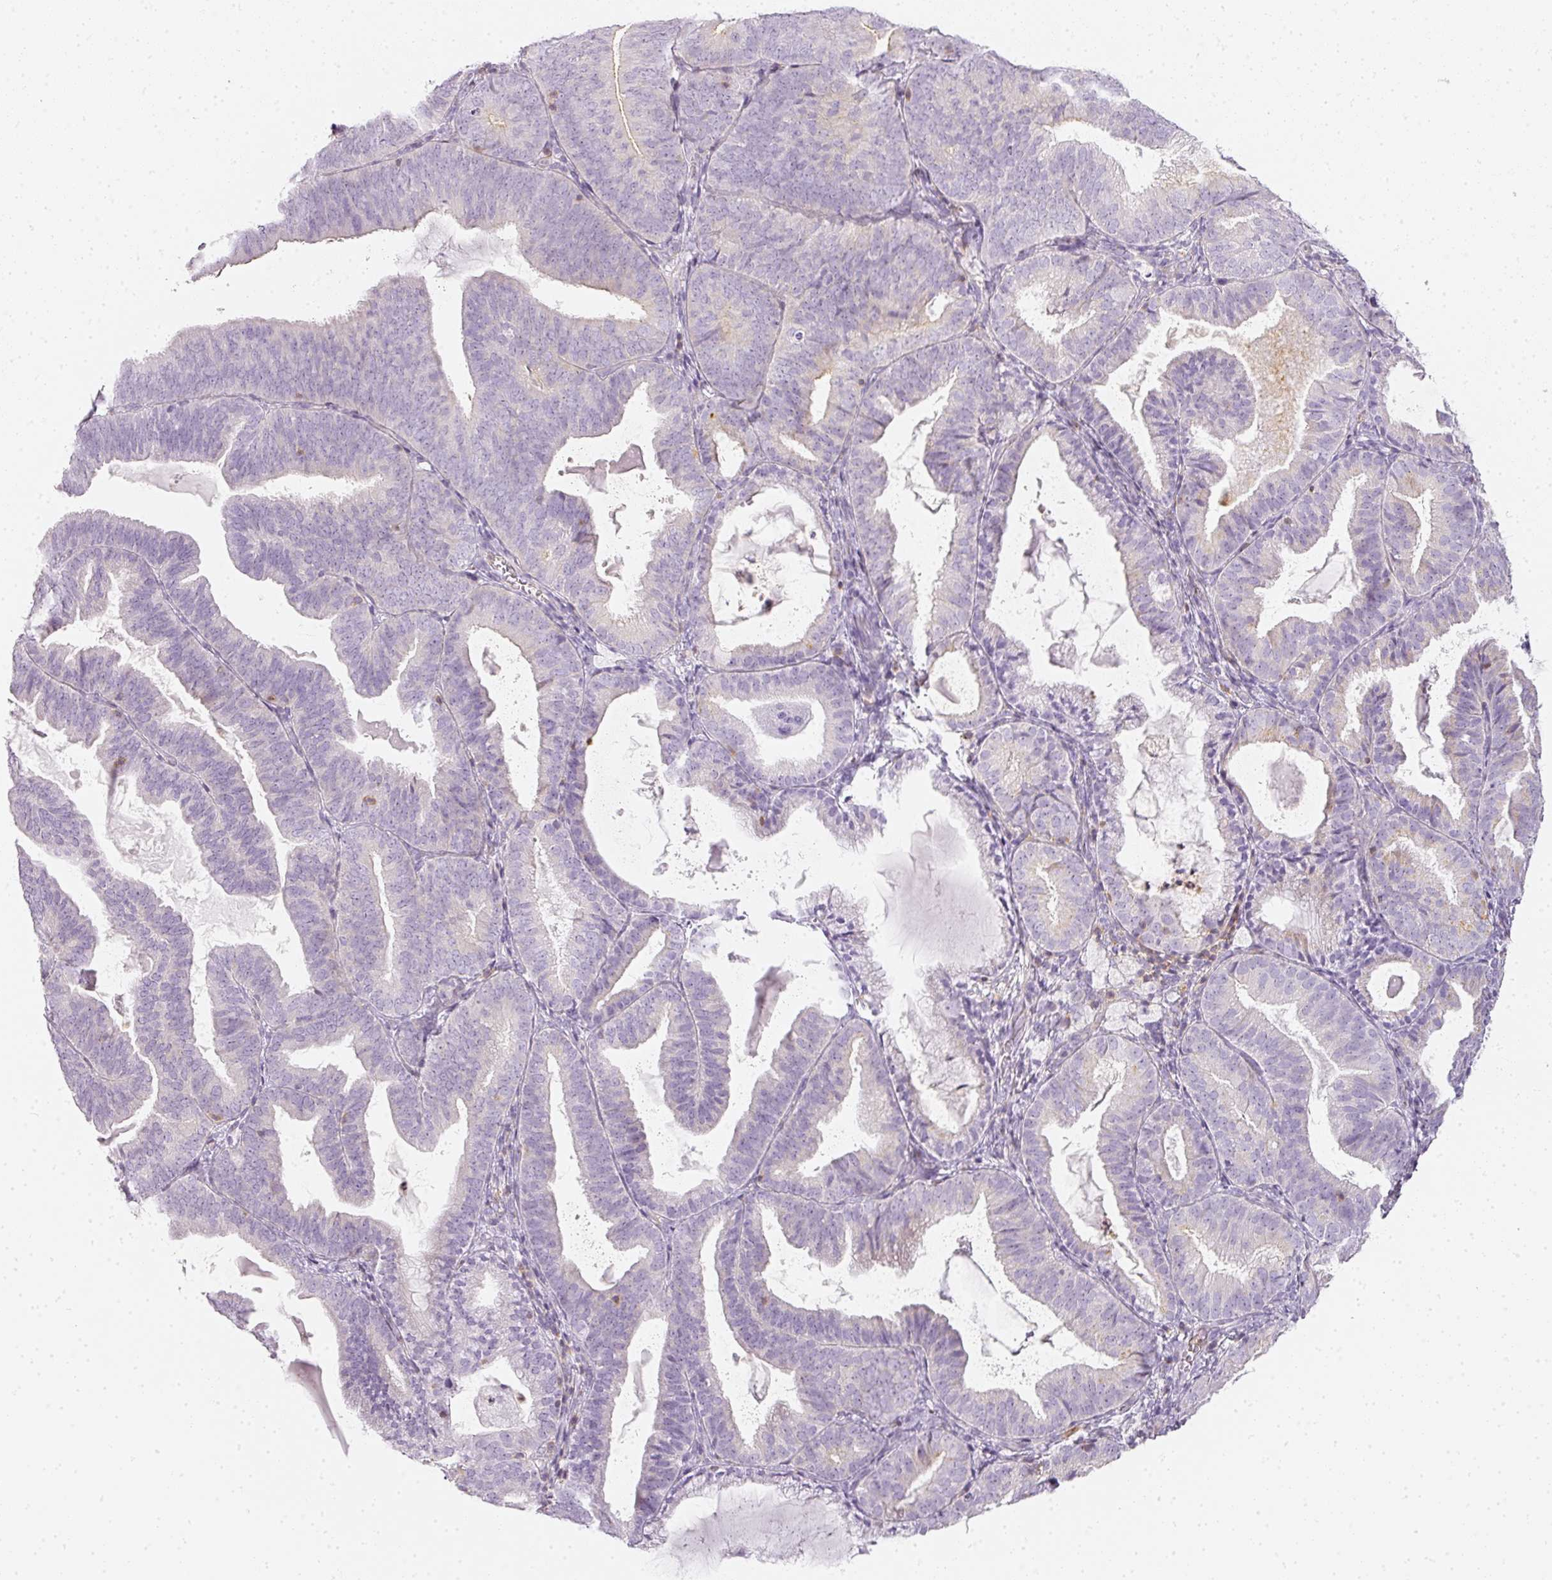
{"staining": {"intensity": "weak", "quantity": "<25%", "location": "cytoplasmic/membranous"}, "tissue": "endometrial cancer", "cell_type": "Tumor cells", "image_type": "cancer", "snomed": [{"axis": "morphology", "description": "Adenocarcinoma, NOS"}, {"axis": "topography", "description": "Endometrium"}], "caption": "Immunohistochemical staining of adenocarcinoma (endometrial) shows no significant positivity in tumor cells.", "gene": "TMEM42", "patient": {"sex": "female", "age": 80}}